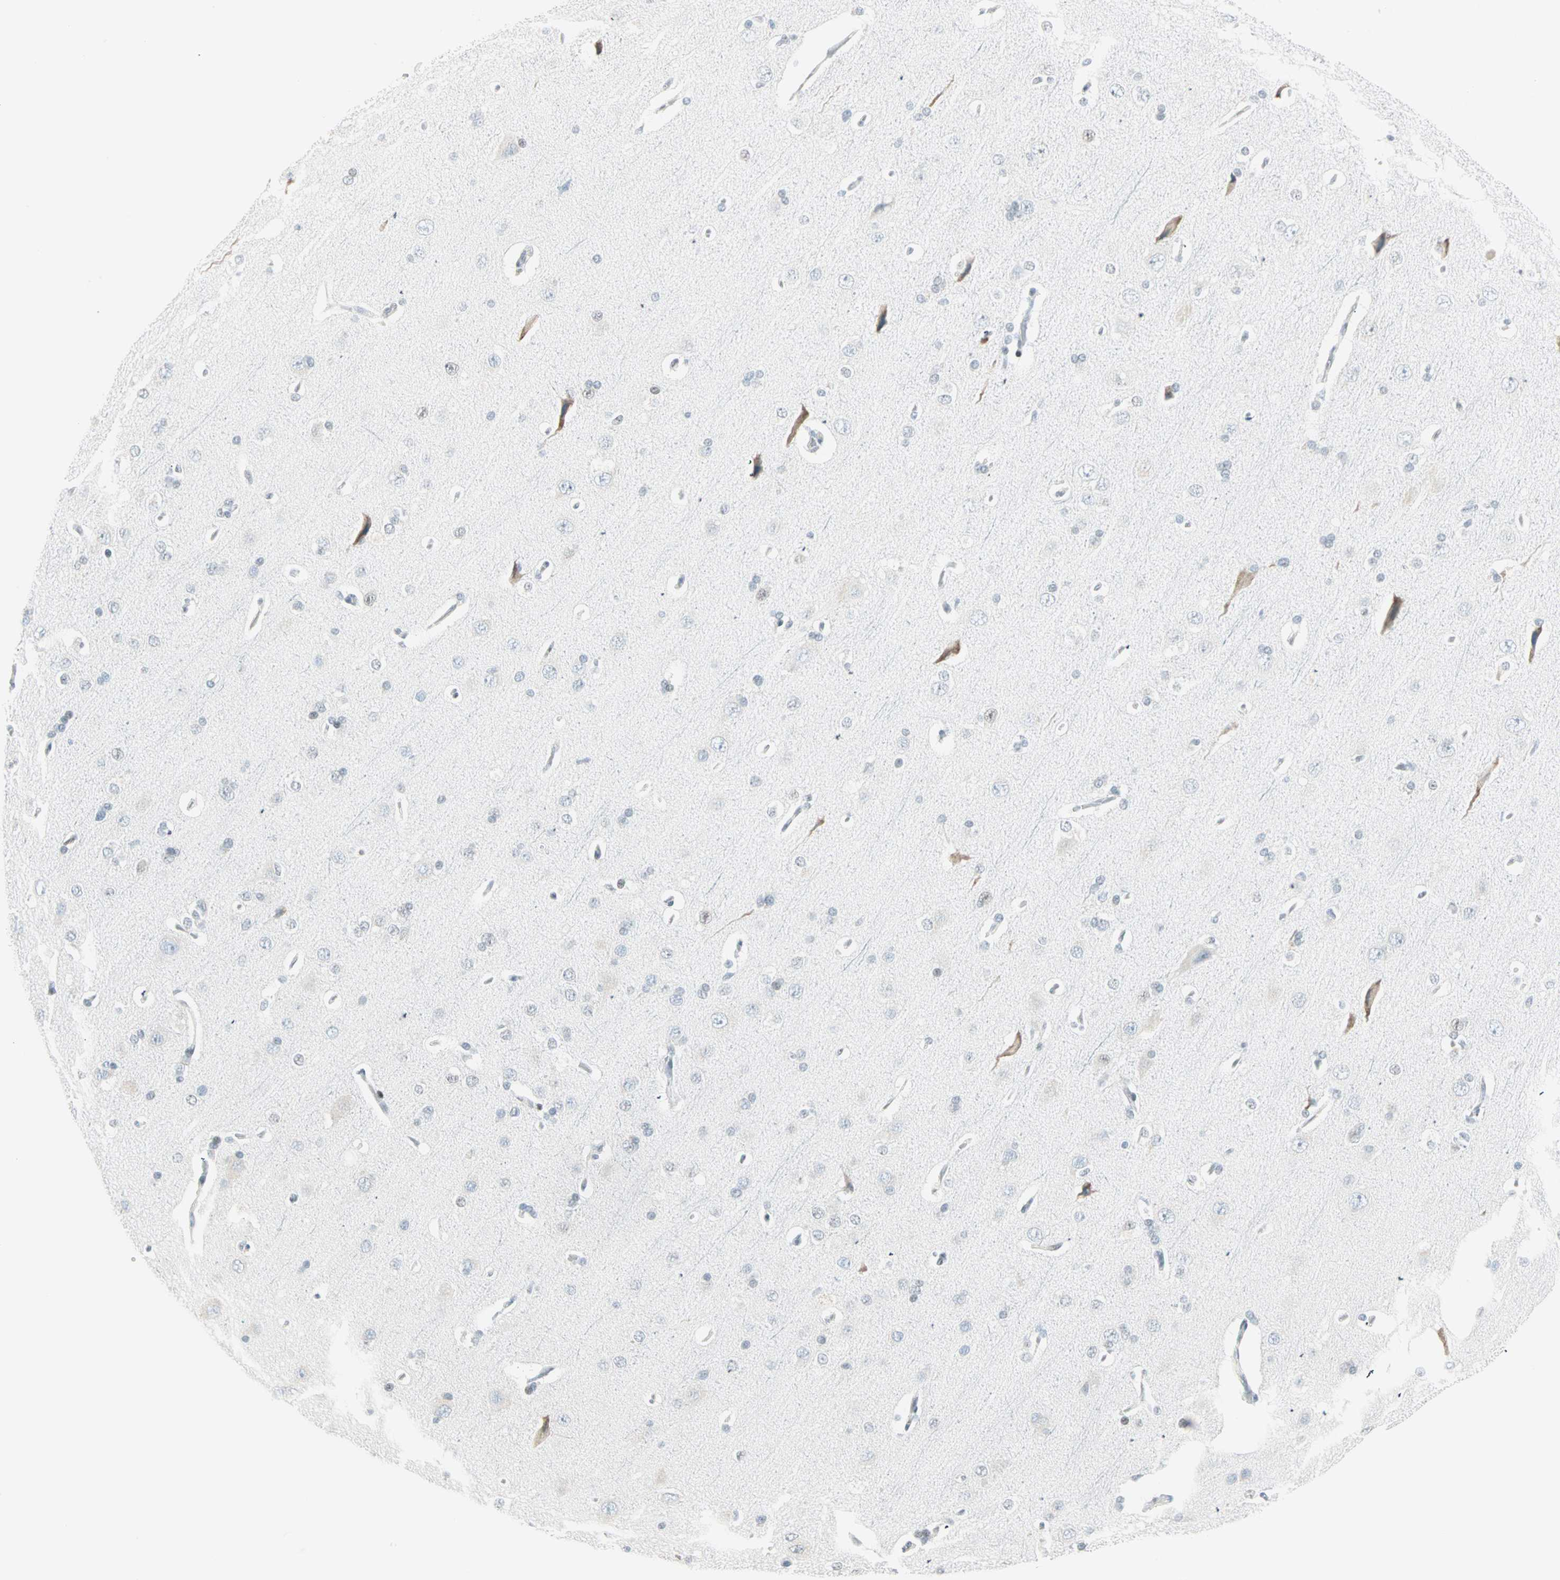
{"staining": {"intensity": "negative", "quantity": "none", "location": "none"}, "tissue": "cerebral cortex", "cell_type": "Endothelial cells", "image_type": "normal", "snomed": [{"axis": "morphology", "description": "Normal tissue, NOS"}, {"axis": "topography", "description": "Cerebral cortex"}], "caption": "The image shows no staining of endothelial cells in benign cerebral cortex. (IHC, brightfield microscopy, high magnification).", "gene": "PKNOX1", "patient": {"sex": "male", "age": 62}}